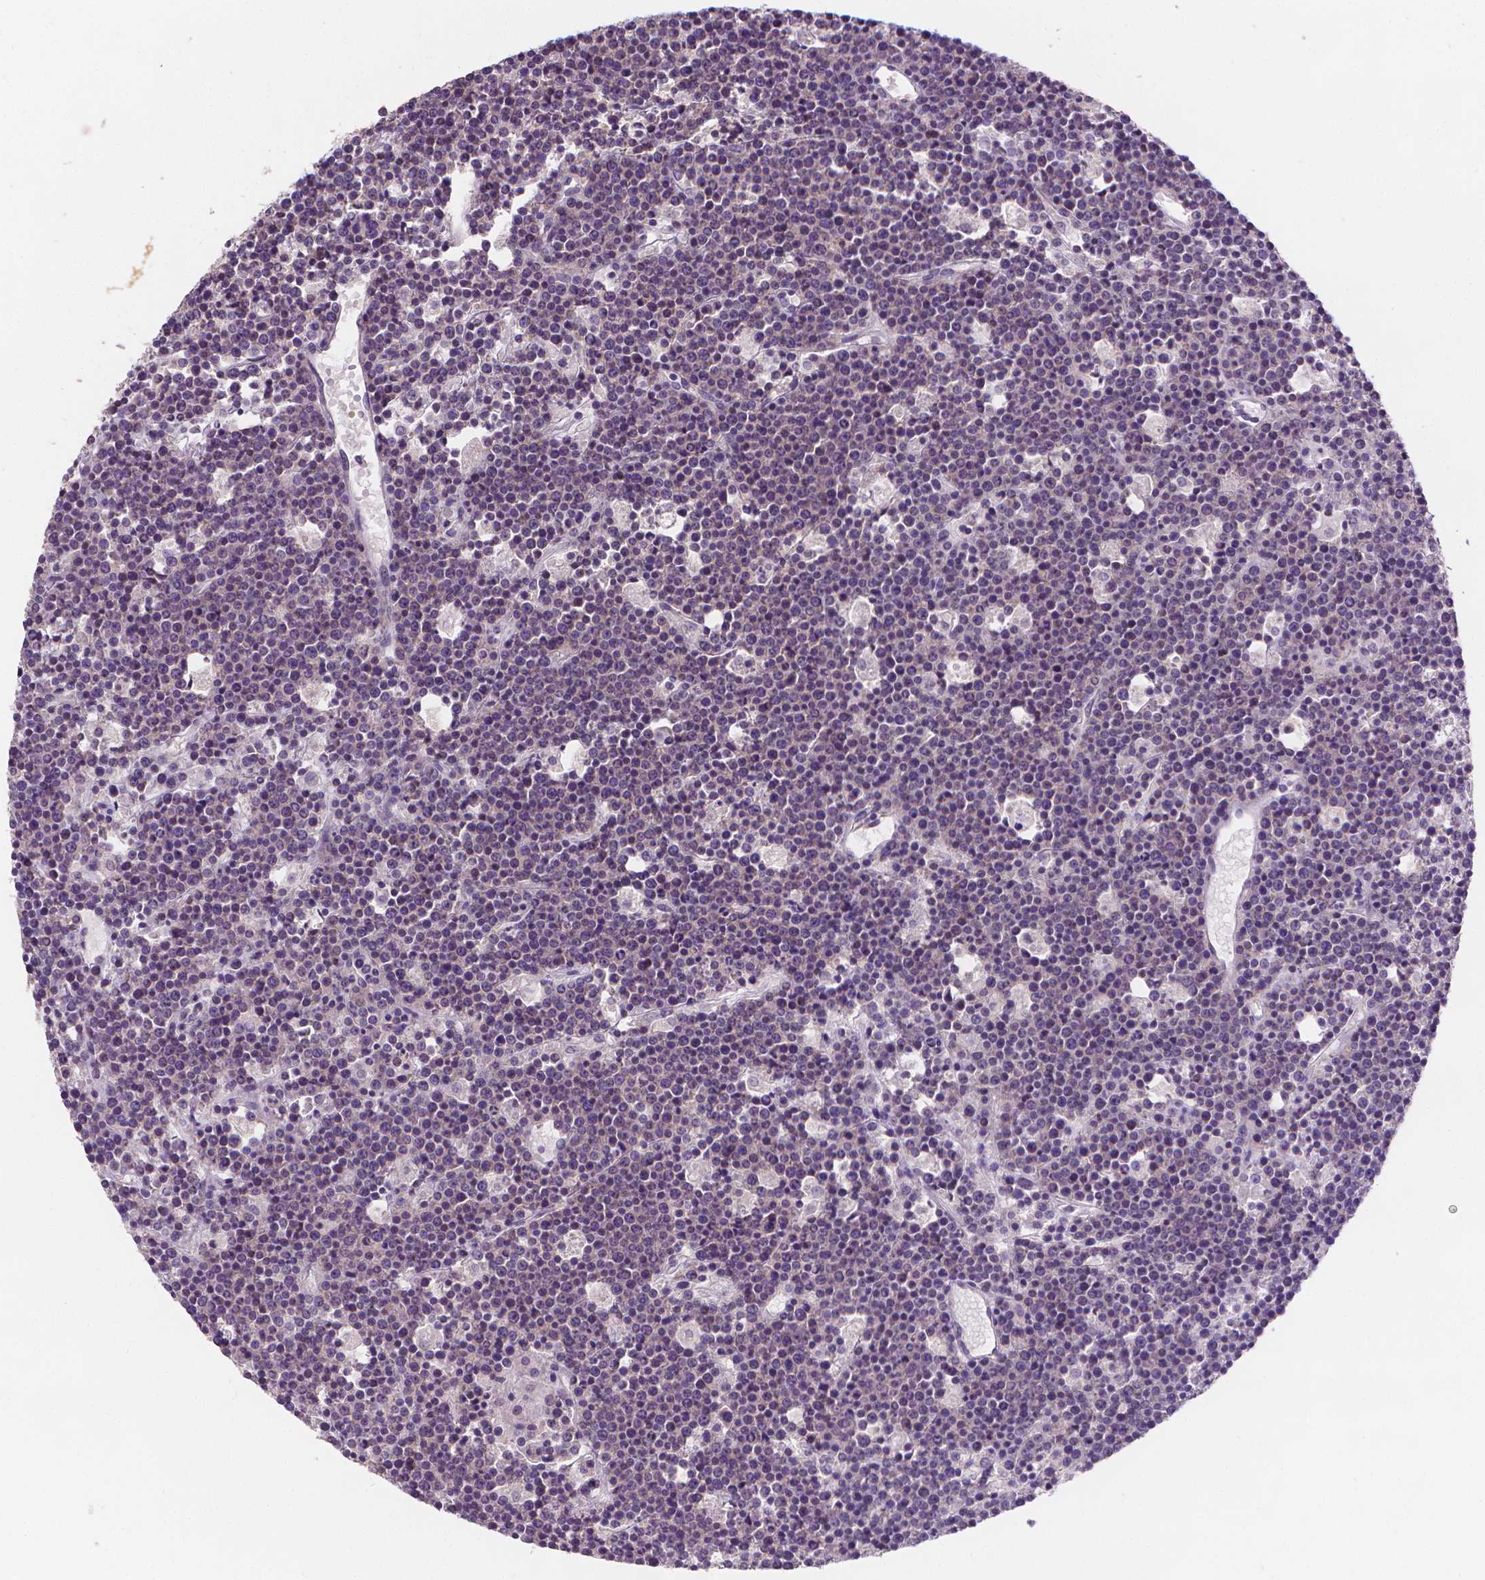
{"staining": {"intensity": "negative", "quantity": "none", "location": "none"}, "tissue": "lymphoma", "cell_type": "Tumor cells", "image_type": "cancer", "snomed": [{"axis": "morphology", "description": "Malignant lymphoma, non-Hodgkin's type, High grade"}, {"axis": "topography", "description": "Ovary"}], "caption": "Immunohistochemistry (IHC) histopathology image of neoplastic tissue: human lymphoma stained with DAB (3,3'-diaminobenzidine) demonstrates no significant protein staining in tumor cells.", "gene": "FASN", "patient": {"sex": "female", "age": 56}}